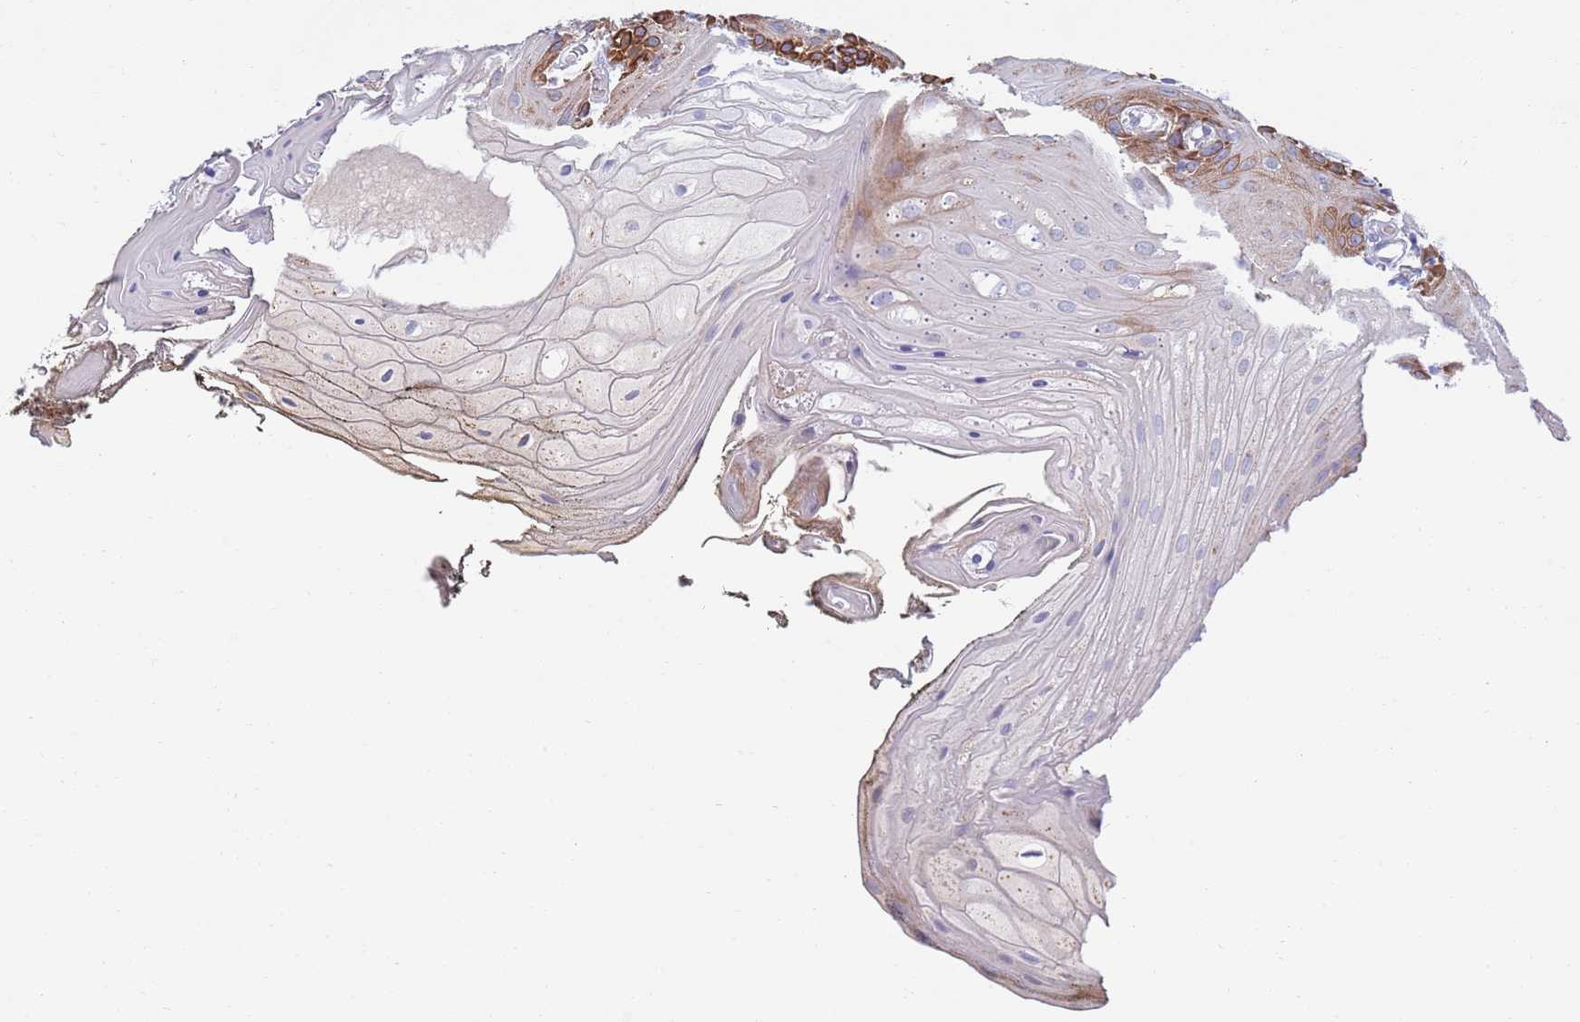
{"staining": {"intensity": "moderate", "quantity": "25%-75%", "location": "cytoplasmic/membranous"}, "tissue": "oral mucosa", "cell_type": "Squamous epithelial cells", "image_type": "normal", "snomed": [{"axis": "morphology", "description": "Normal tissue, NOS"}, {"axis": "morphology", "description": "Squamous cell carcinoma, NOS"}, {"axis": "topography", "description": "Oral tissue"}, {"axis": "topography", "description": "Head-Neck"}], "caption": "Immunohistochemical staining of normal human oral mucosa displays medium levels of moderate cytoplasmic/membranous staining in approximately 25%-75% of squamous epithelial cells.", "gene": "EMC8", "patient": {"sex": "female", "age": 81}}